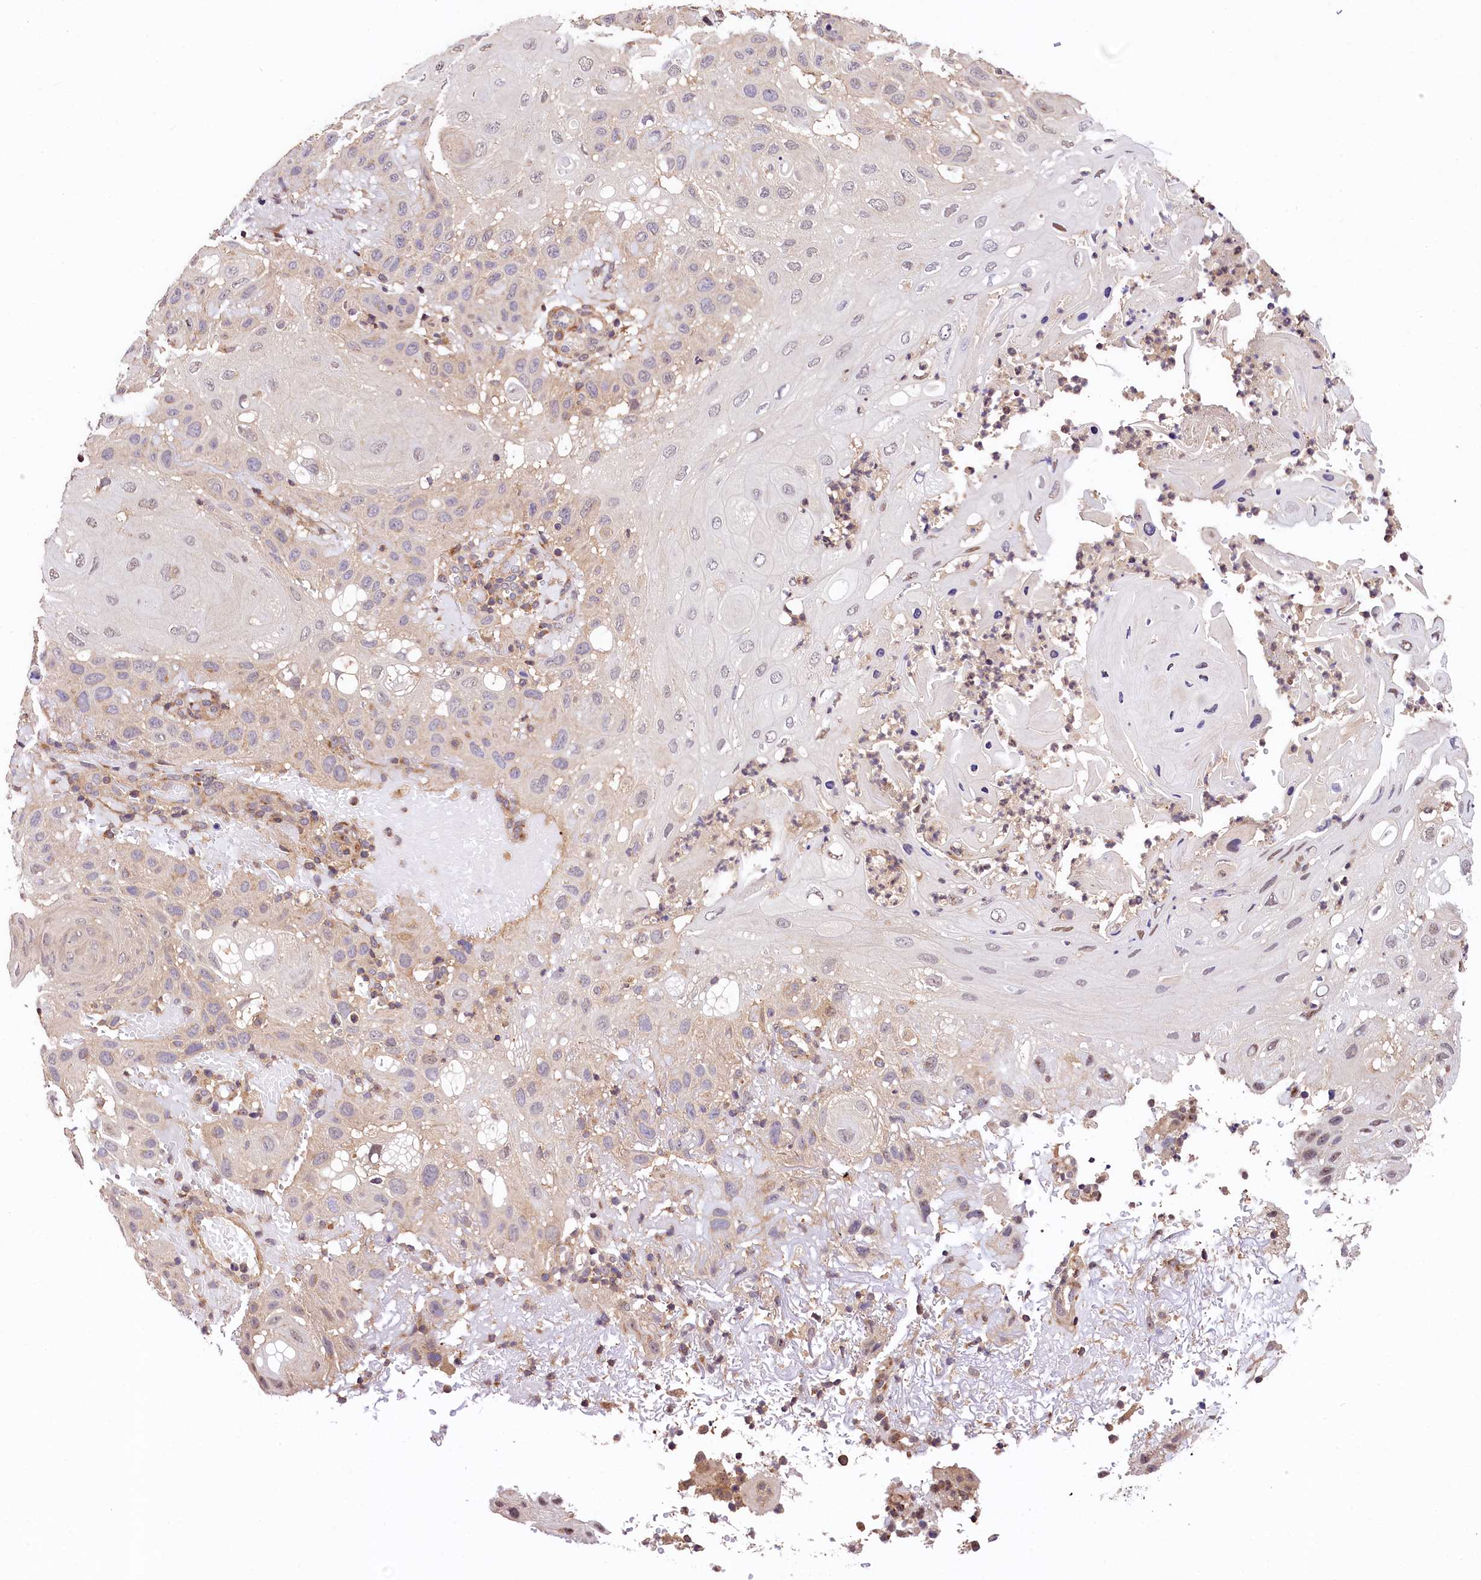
{"staining": {"intensity": "weak", "quantity": "<25%", "location": "cytoplasmic/membranous"}, "tissue": "skin cancer", "cell_type": "Tumor cells", "image_type": "cancer", "snomed": [{"axis": "morphology", "description": "Normal tissue, NOS"}, {"axis": "morphology", "description": "Squamous cell carcinoma, NOS"}, {"axis": "topography", "description": "Skin"}], "caption": "A photomicrograph of human skin cancer (squamous cell carcinoma) is negative for staining in tumor cells.", "gene": "CHORDC1", "patient": {"sex": "female", "age": 96}}